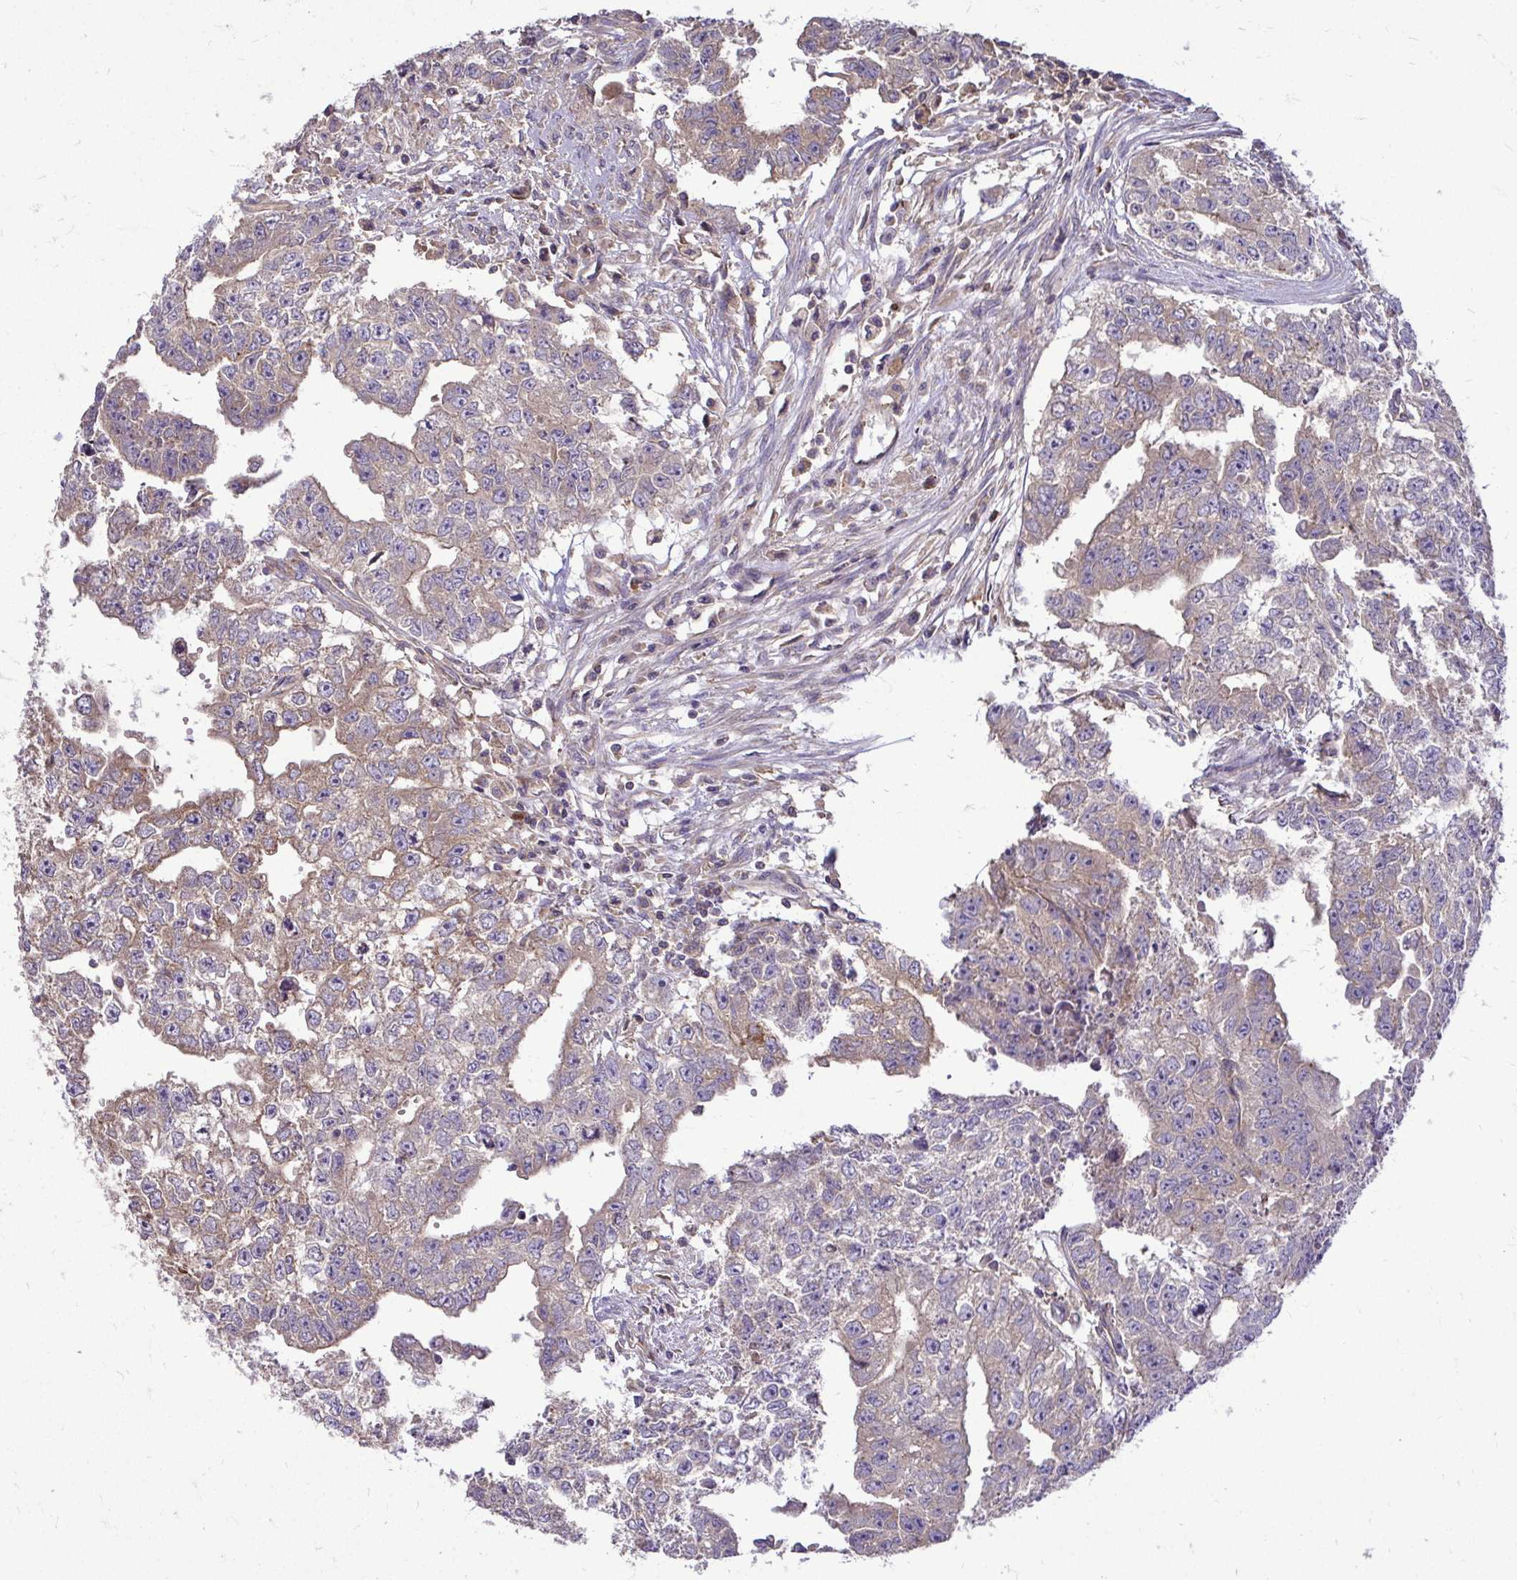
{"staining": {"intensity": "weak", "quantity": "25%-75%", "location": "cytoplasmic/membranous"}, "tissue": "testis cancer", "cell_type": "Tumor cells", "image_type": "cancer", "snomed": [{"axis": "morphology", "description": "Carcinoma, Embryonal, NOS"}, {"axis": "morphology", "description": "Teratoma, malignant, NOS"}, {"axis": "topography", "description": "Testis"}], "caption": "Immunohistochemical staining of testis cancer (embryonal carcinoma) demonstrates low levels of weak cytoplasmic/membranous protein positivity in about 25%-75% of tumor cells. Nuclei are stained in blue.", "gene": "FMR1", "patient": {"sex": "male", "age": 24}}